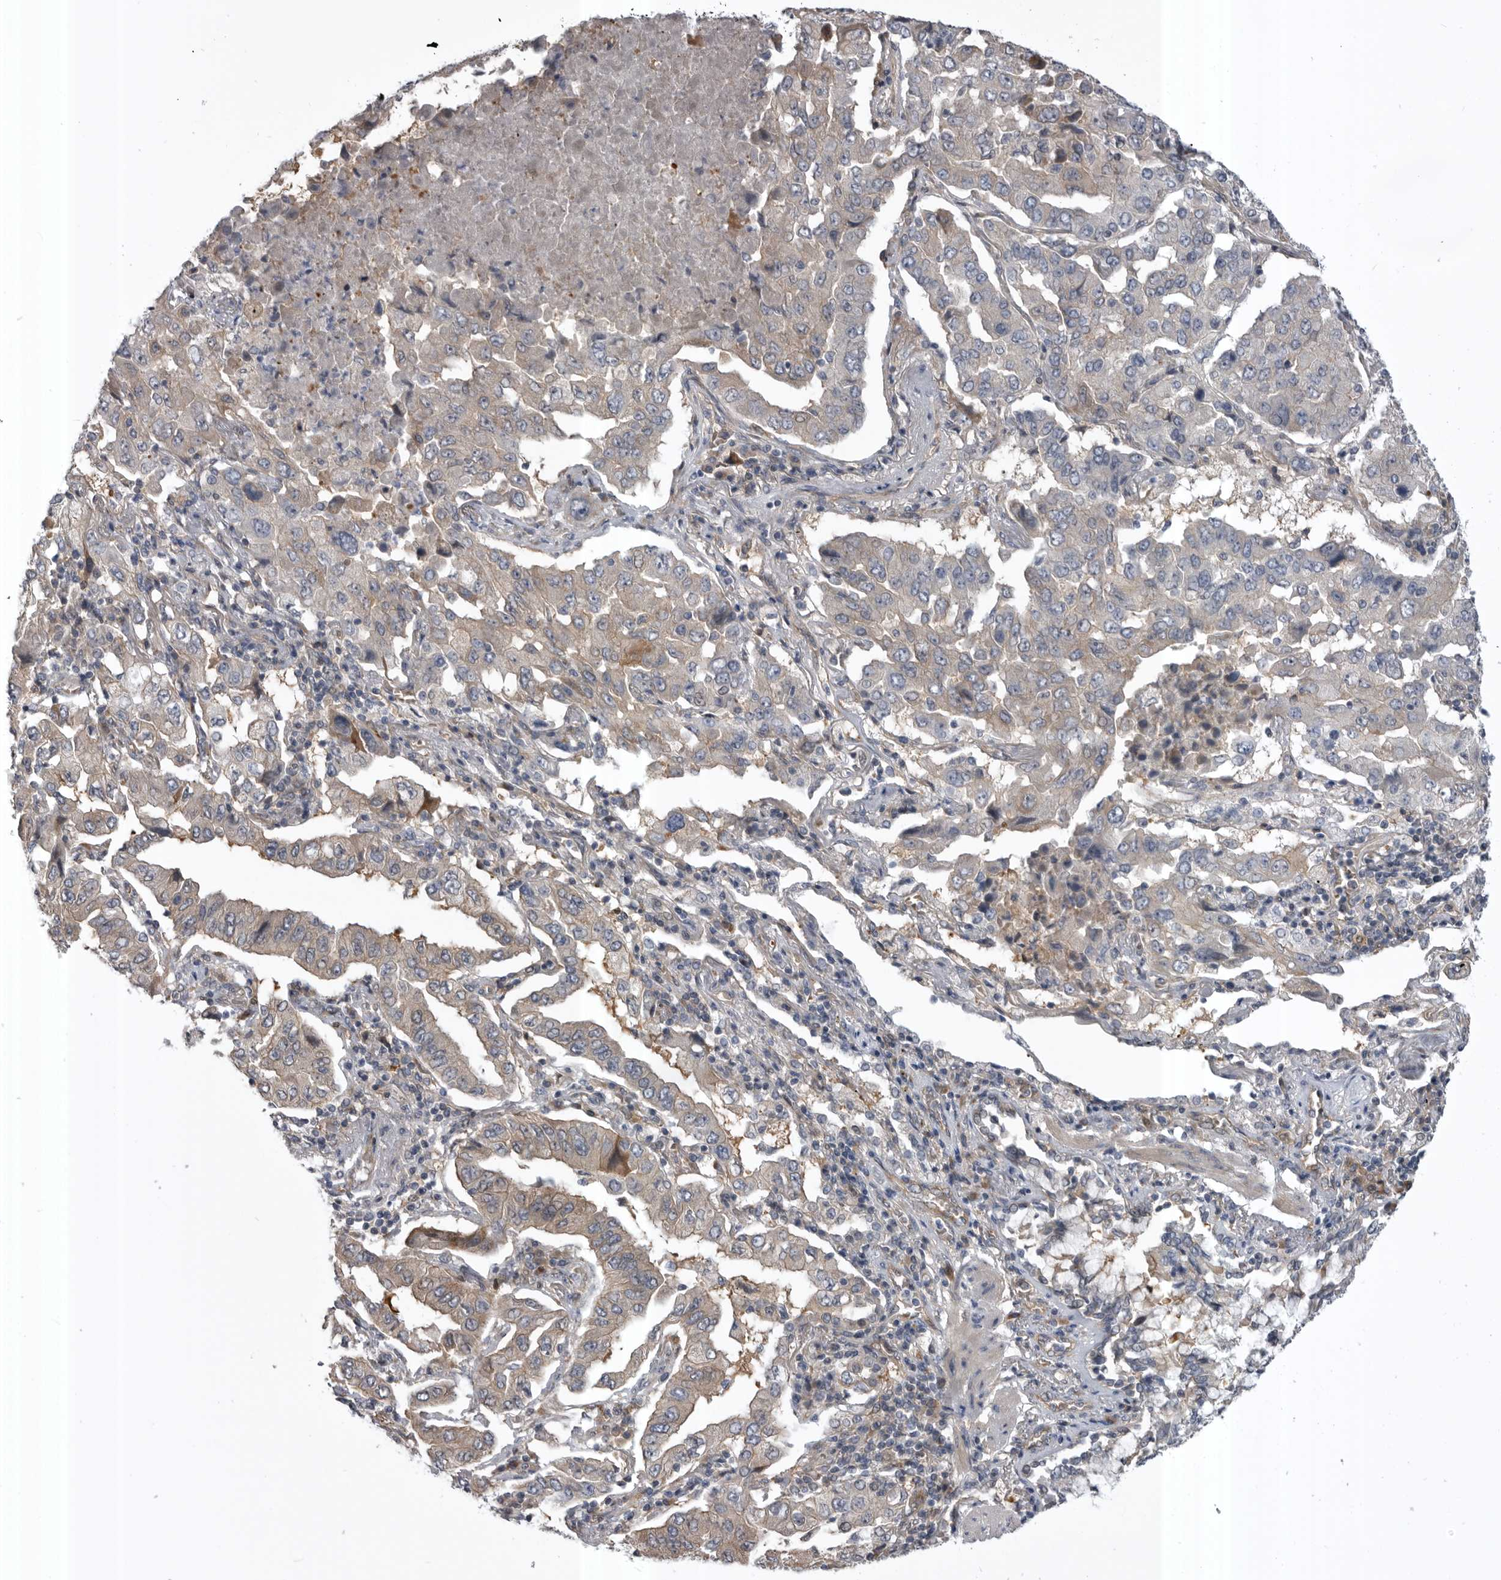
{"staining": {"intensity": "weak", "quantity": "25%-75%", "location": "cytoplasmic/membranous"}, "tissue": "lung cancer", "cell_type": "Tumor cells", "image_type": "cancer", "snomed": [{"axis": "morphology", "description": "Adenocarcinoma, NOS"}, {"axis": "topography", "description": "Lung"}], "caption": "Immunohistochemistry (IHC) histopathology image of neoplastic tissue: human adenocarcinoma (lung) stained using immunohistochemistry shows low levels of weak protein expression localized specifically in the cytoplasmic/membranous of tumor cells, appearing as a cytoplasmic/membranous brown color.", "gene": "RAB3GAP2", "patient": {"sex": "female", "age": 65}}